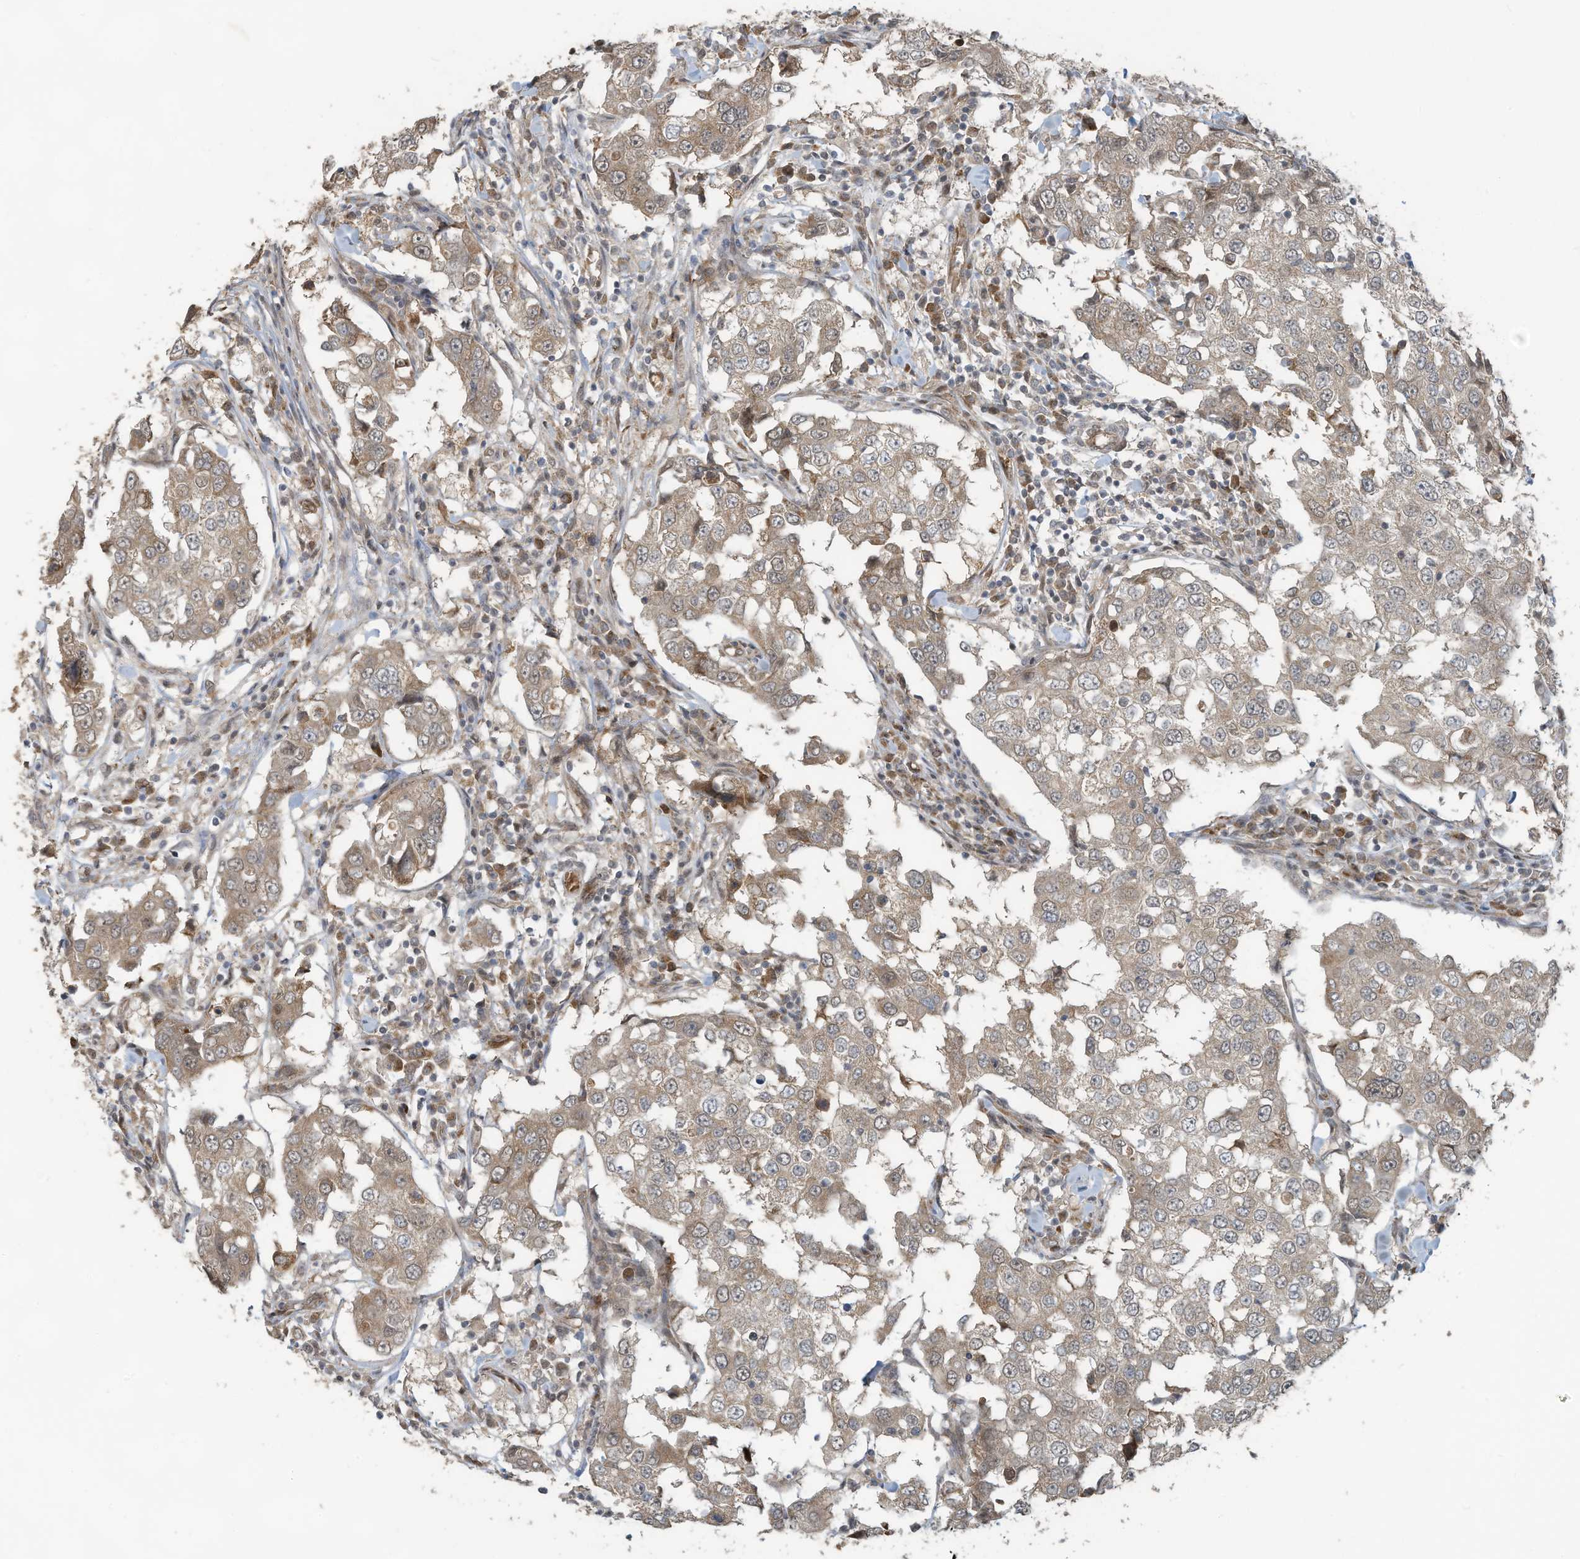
{"staining": {"intensity": "weak", "quantity": ">75%", "location": "cytoplasmic/membranous"}, "tissue": "breast cancer", "cell_type": "Tumor cells", "image_type": "cancer", "snomed": [{"axis": "morphology", "description": "Duct carcinoma"}, {"axis": "topography", "description": "Breast"}], "caption": "Immunohistochemistry (IHC) of intraductal carcinoma (breast) demonstrates low levels of weak cytoplasmic/membranous expression in about >75% of tumor cells.", "gene": "ERI2", "patient": {"sex": "female", "age": 27}}